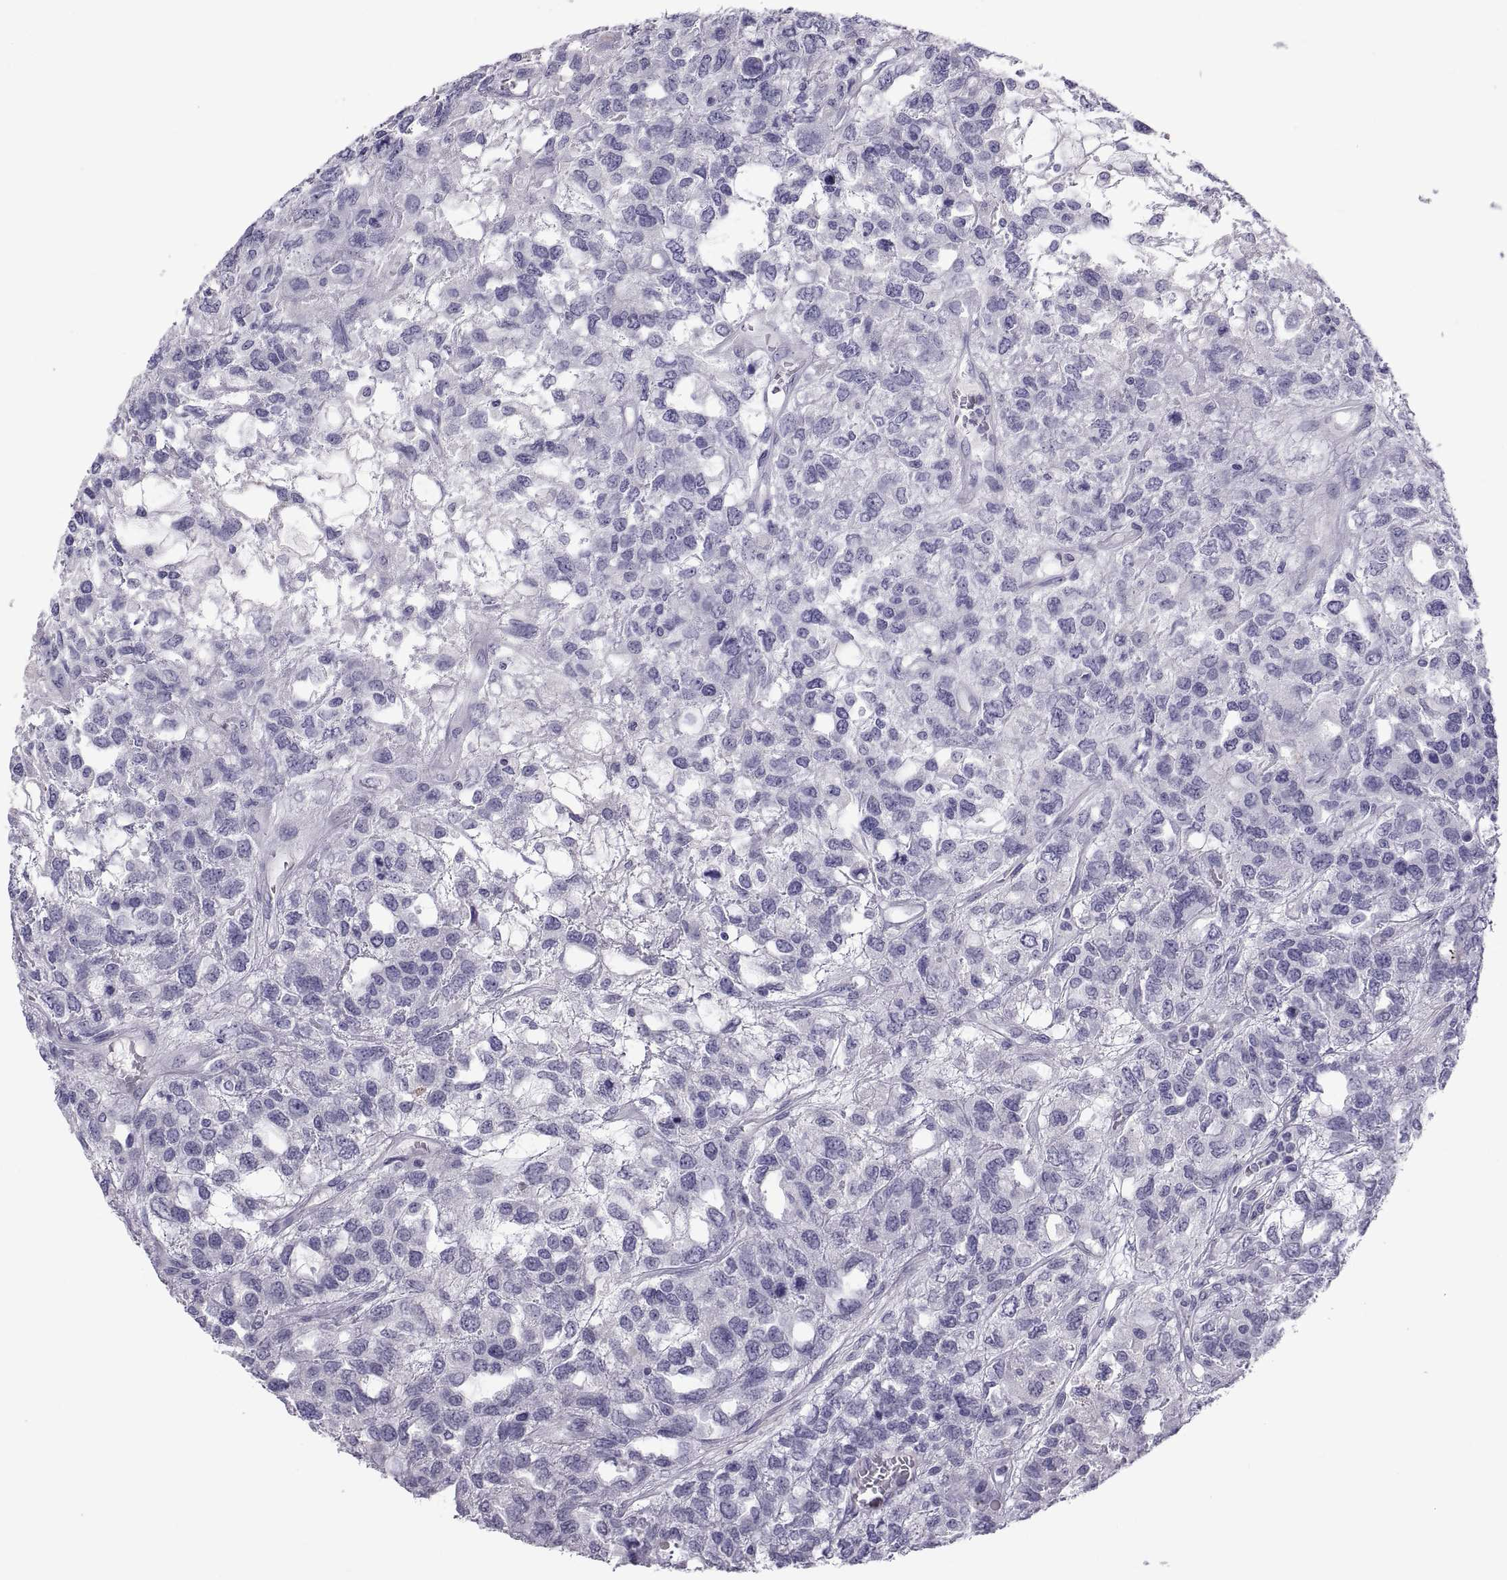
{"staining": {"intensity": "negative", "quantity": "none", "location": "none"}, "tissue": "testis cancer", "cell_type": "Tumor cells", "image_type": "cancer", "snomed": [{"axis": "morphology", "description": "Seminoma, NOS"}, {"axis": "topography", "description": "Testis"}], "caption": "Tumor cells are negative for brown protein staining in testis cancer (seminoma). The staining is performed using DAB brown chromogen with nuclei counter-stained in using hematoxylin.", "gene": "MAGEB1", "patient": {"sex": "male", "age": 52}}